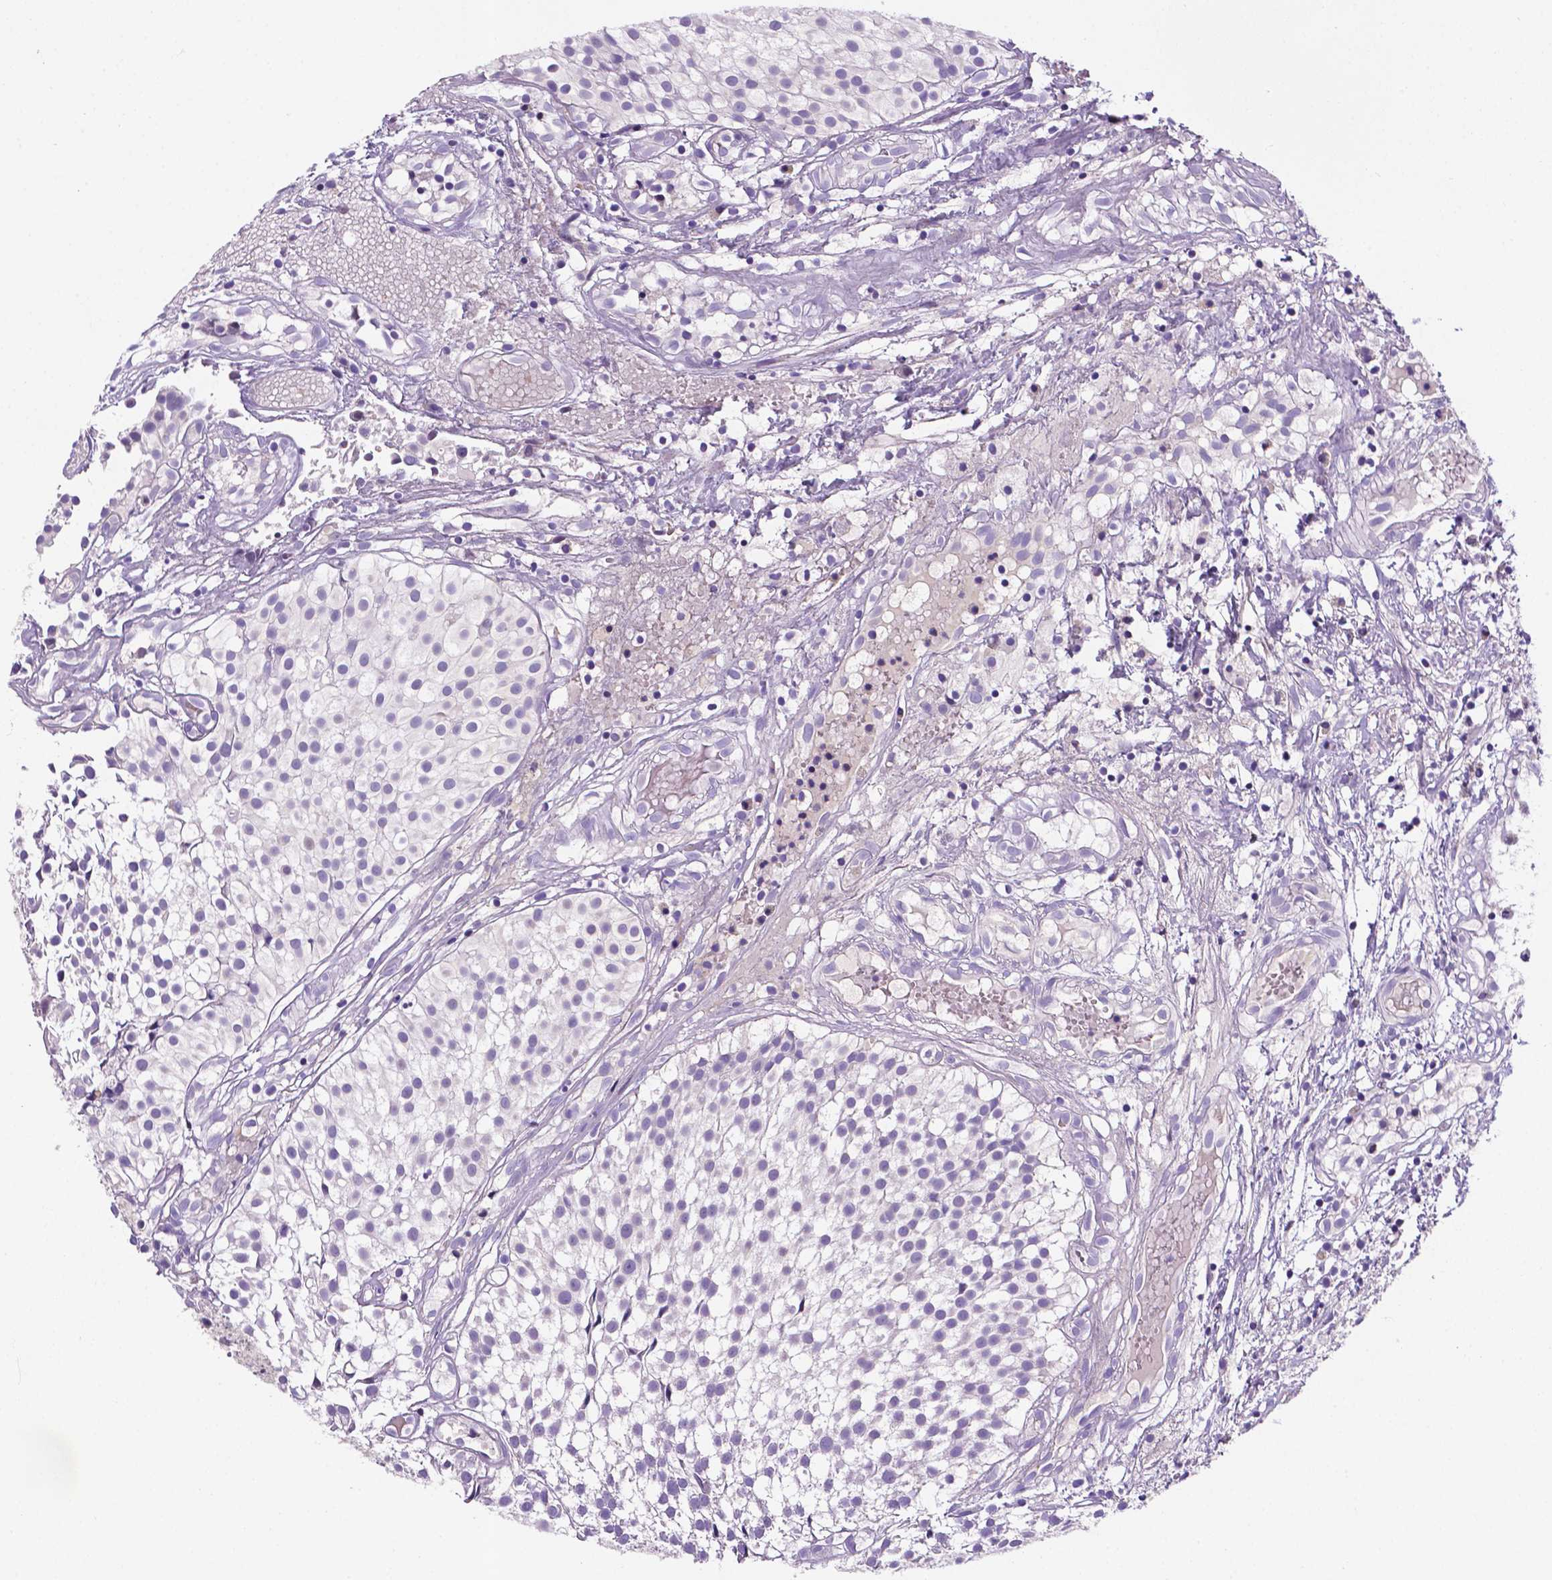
{"staining": {"intensity": "negative", "quantity": "none", "location": "none"}, "tissue": "urothelial cancer", "cell_type": "Tumor cells", "image_type": "cancer", "snomed": [{"axis": "morphology", "description": "Urothelial carcinoma, Low grade"}, {"axis": "topography", "description": "Urinary bladder"}], "caption": "There is no significant expression in tumor cells of urothelial cancer.", "gene": "TM4SF20", "patient": {"sex": "male", "age": 79}}